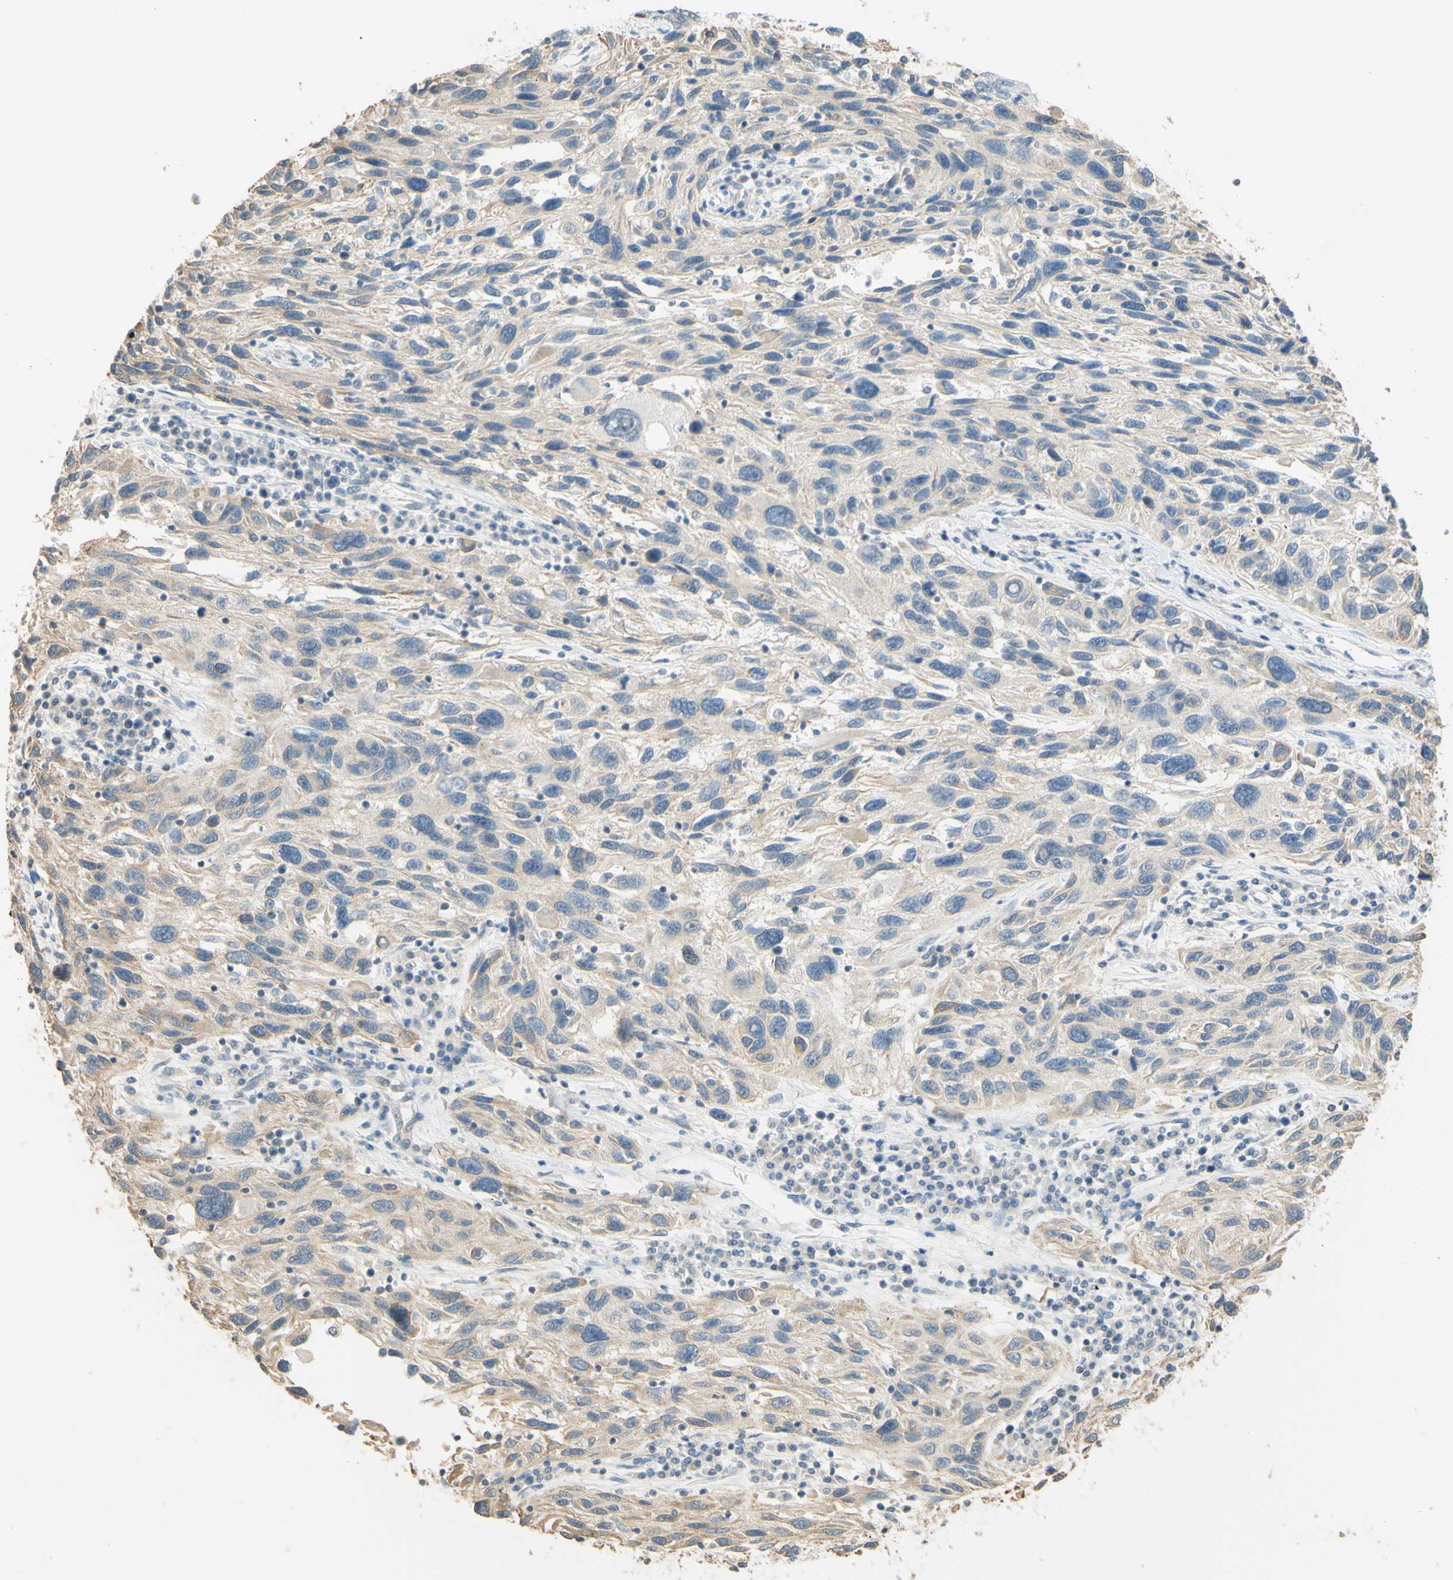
{"staining": {"intensity": "weak", "quantity": "25%-75%", "location": "cytoplasmic/membranous"}, "tissue": "melanoma", "cell_type": "Tumor cells", "image_type": "cancer", "snomed": [{"axis": "morphology", "description": "Malignant melanoma, NOS"}, {"axis": "topography", "description": "Skin"}], "caption": "Immunohistochemical staining of human malignant melanoma shows low levels of weak cytoplasmic/membranous expression in about 25%-75% of tumor cells.", "gene": "MAG", "patient": {"sex": "male", "age": 53}}